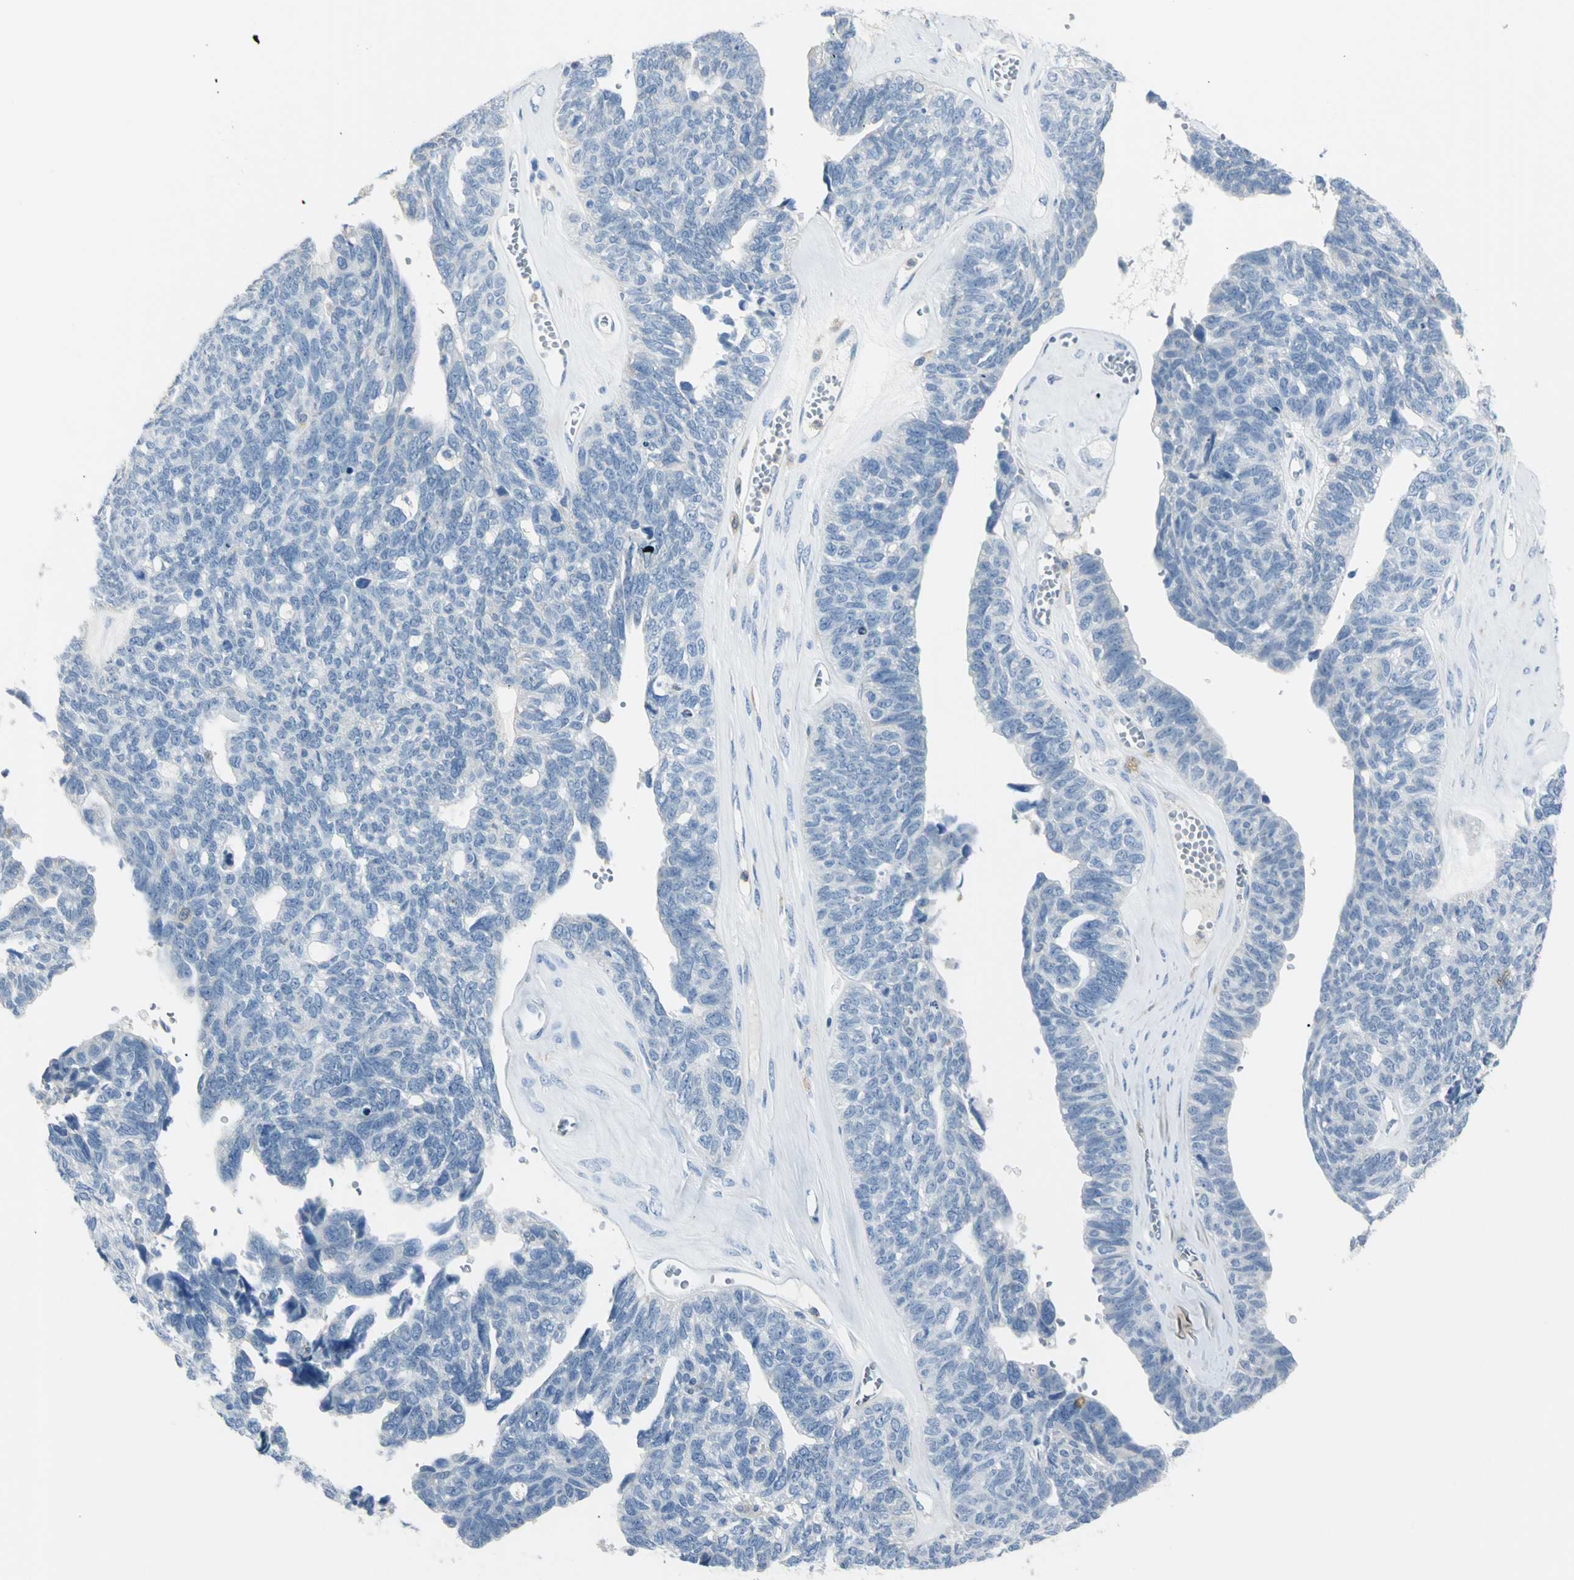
{"staining": {"intensity": "negative", "quantity": "none", "location": "none"}, "tissue": "ovarian cancer", "cell_type": "Tumor cells", "image_type": "cancer", "snomed": [{"axis": "morphology", "description": "Cystadenocarcinoma, serous, NOS"}, {"axis": "topography", "description": "Ovary"}], "caption": "Immunohistochemistry of serous cystadenocarcinoma (ovarian) shows no positivity in tumor cells. (DAB (3,3'-diaminobenzidine) IHC with hematoxylin counter stain).", "gene": "ZNF557", "patient": {"sex": "female", "age": 79}}